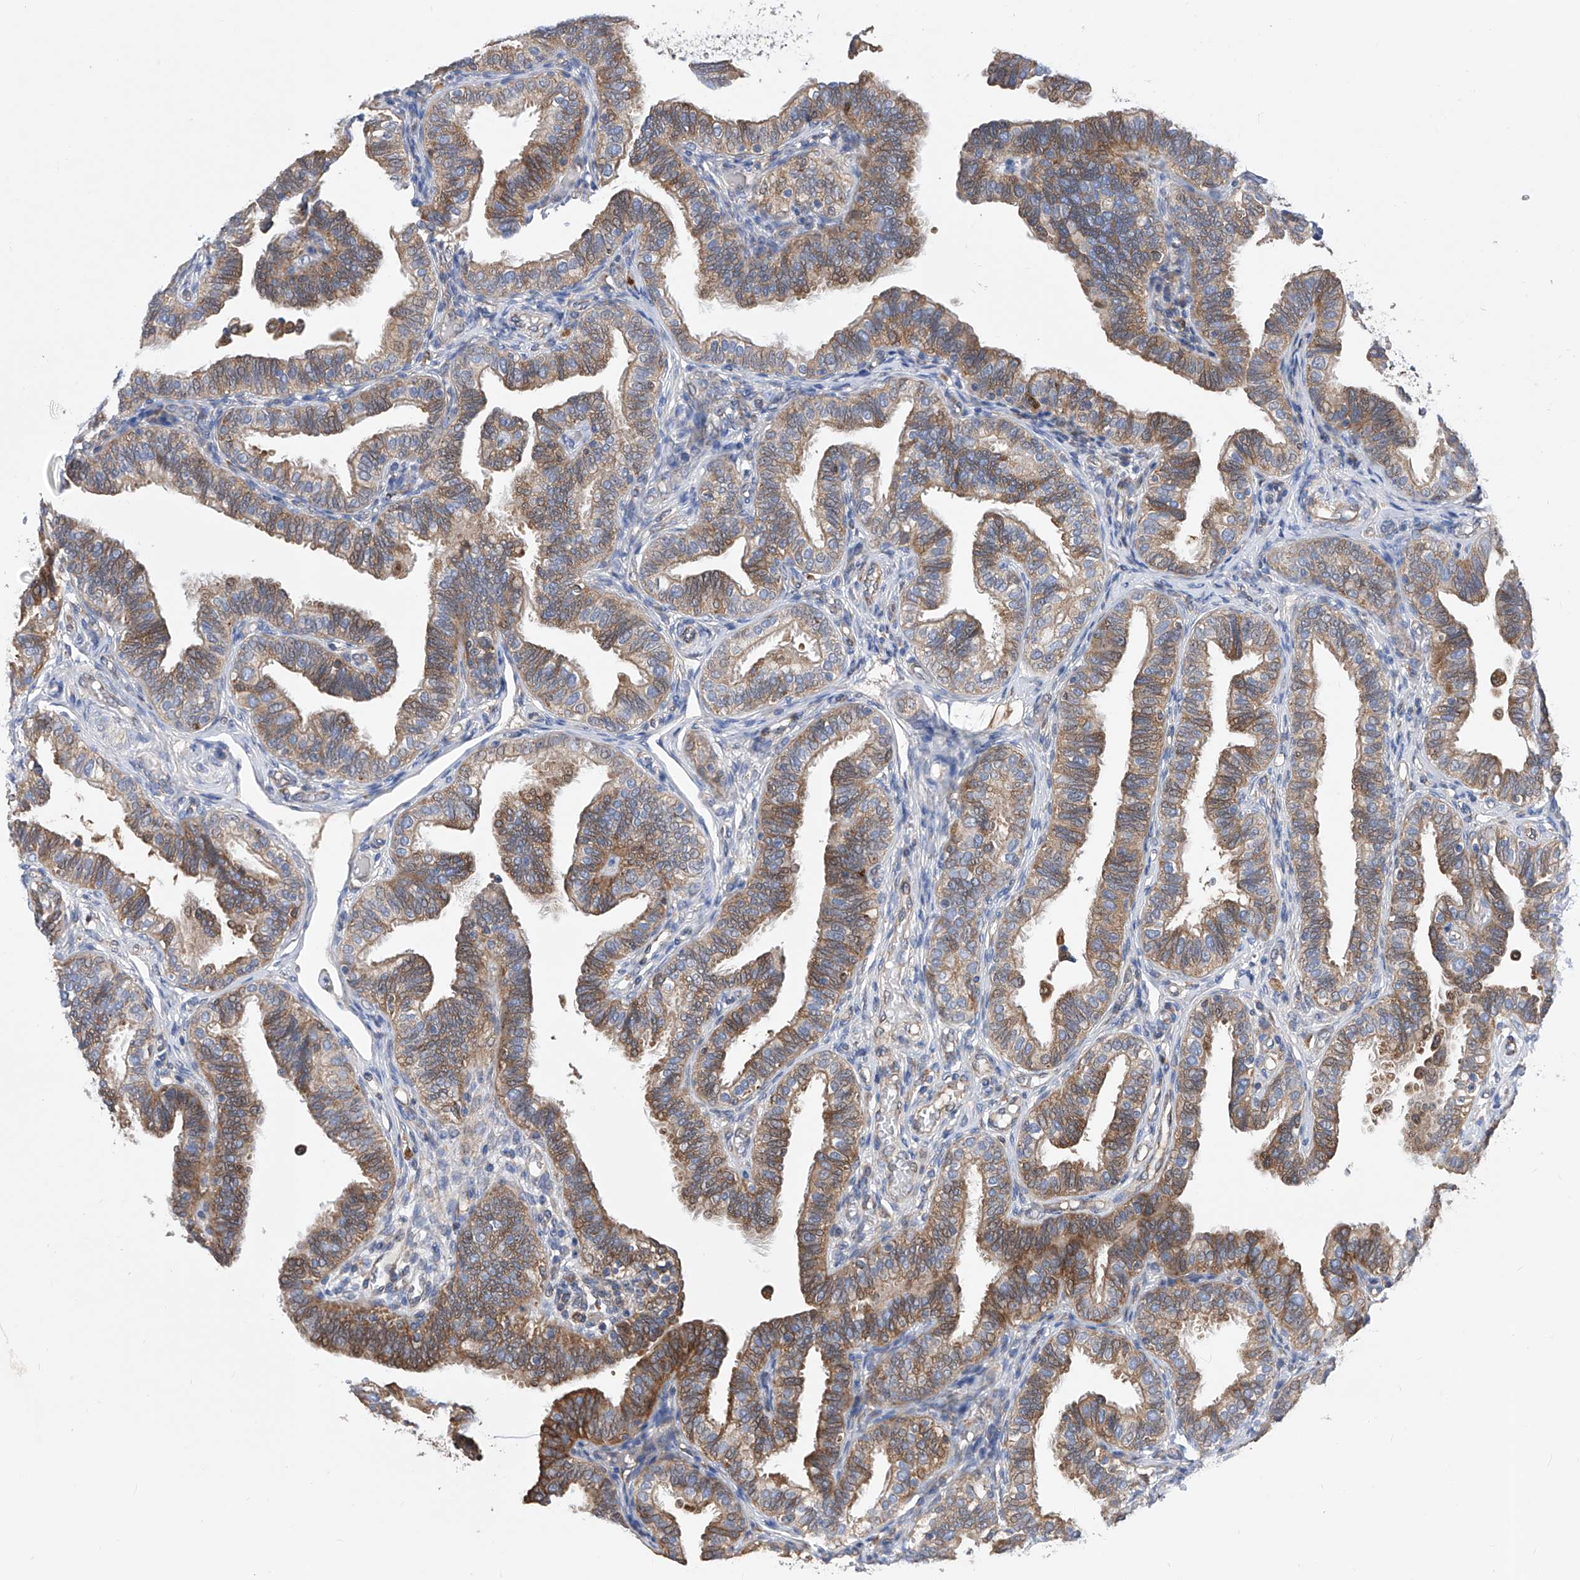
{"staining": {"intensity": "moderate", "quantity": ">75%", "location": "cytoplasmic/membranous"}, "tissue": "fallopian tube", "cell_type": "Glandular cells", "image_type": "normal", "snomed": [{"axis": "morphology", "description": "Normal tissue, NOS"}, {"axis": "topography", "description": "Fallopian tube"}], "caption": "Immunohistochemistry (IHC) (DAB) staining of benign human fallopian tube demonstrates moderate cytoplasmic/membranous protein staining in about >75% of glandular cells. Using DAB (3,3'-diaminobenzidine) (brown) and hematoxylin (blue) stains, captured at high magnification using brightfield microscopy.", "gene": "SPATA20", "patient": {"sex": "female", "age": 39}}